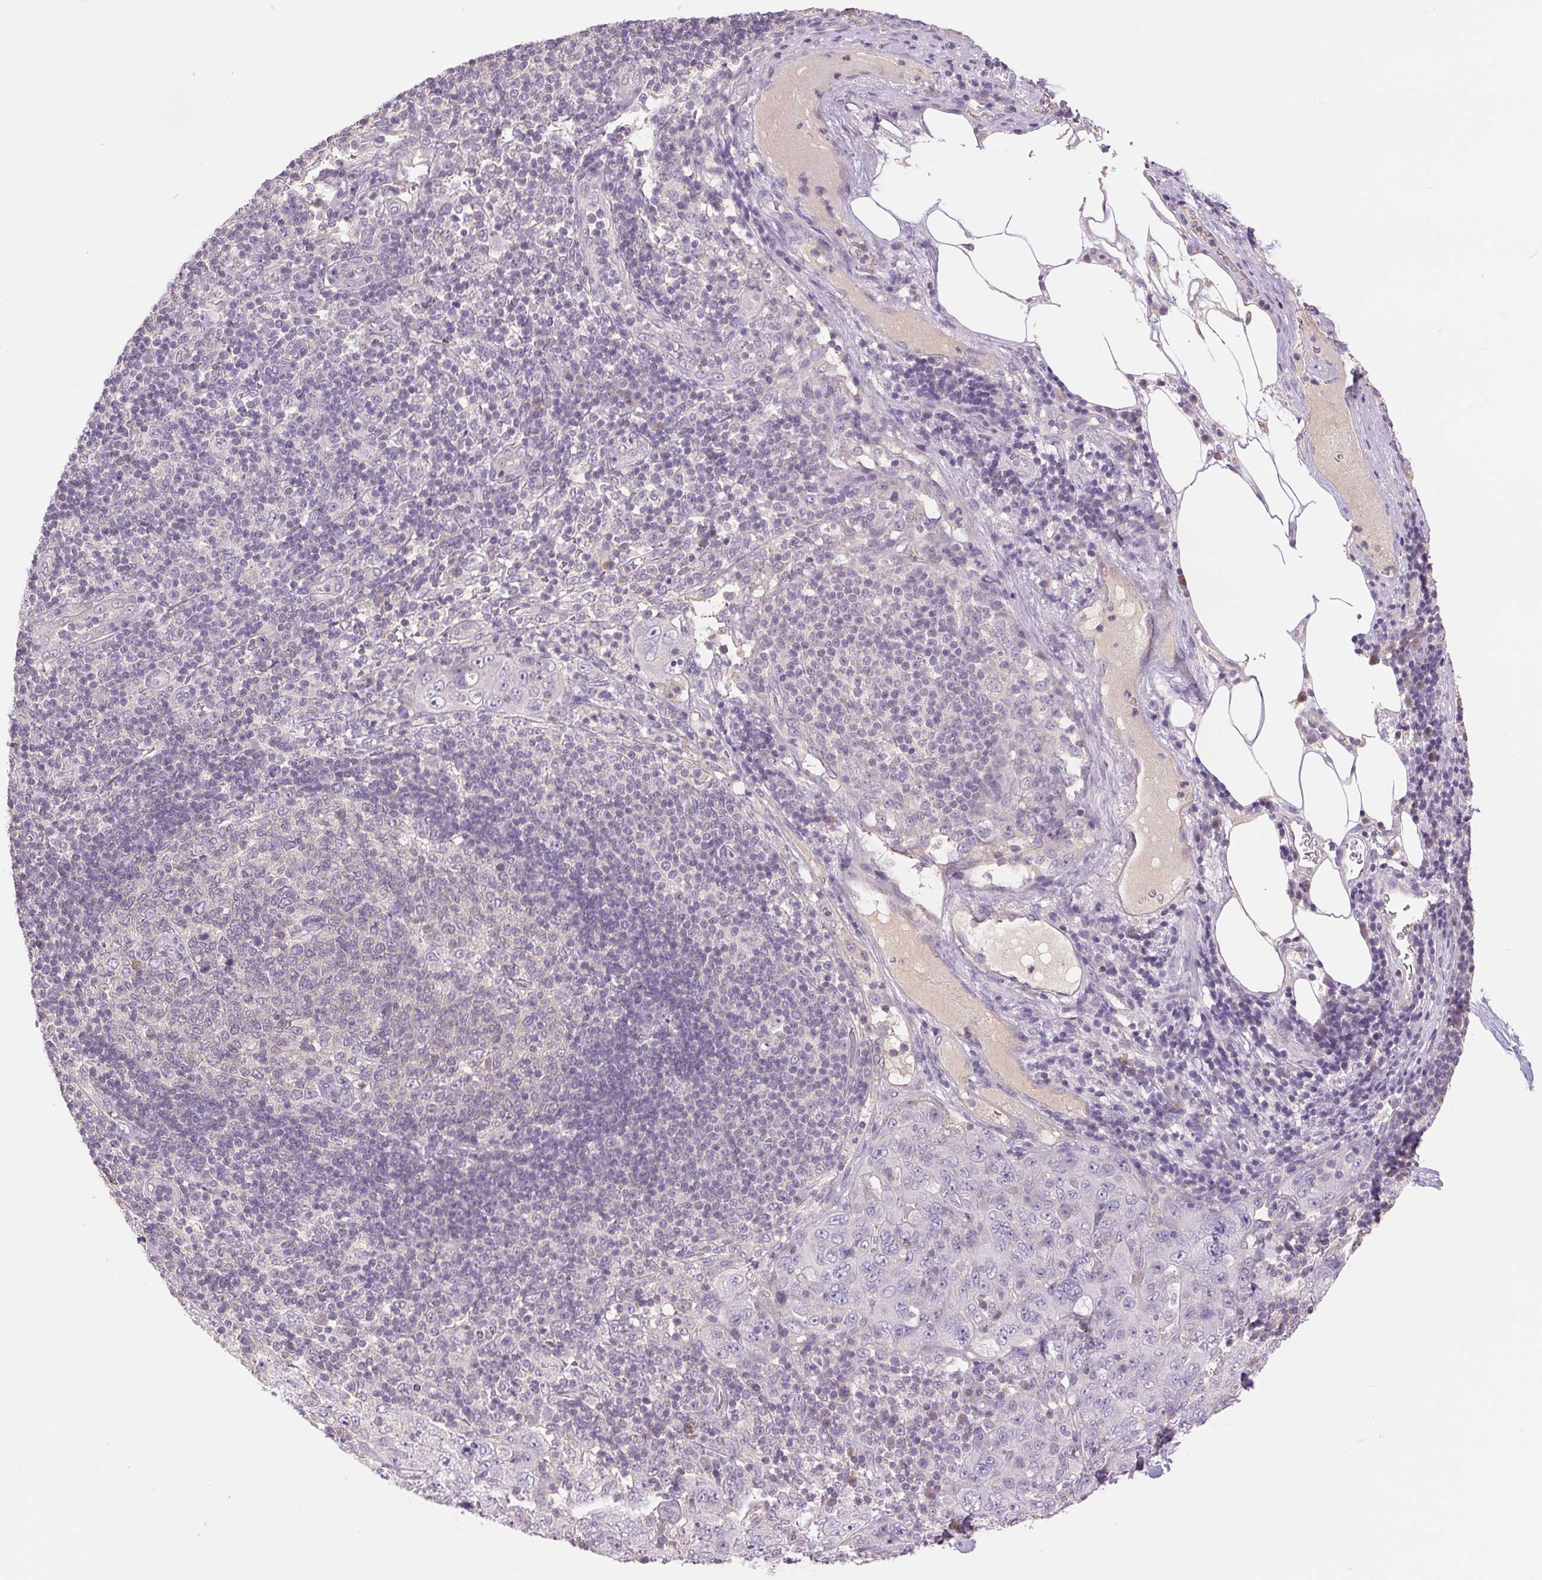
{"staining": {"intensity": "negative", "quantity": "none", "location": "none"}, "tissue": "pancreatic cancer", "cell_type": "Tumor cells", "image_type": "cancer", "snomed": [{"axis": "morphology", "description": "Adenocarcinoma, NOS"}, {"axis": "topography", "description": "Pancreas"}], "caption": "Adenocarcinoma (pancreatic) was stained to show a protein in brown. There is no significant expression in tumor cells.", "gene": "FXYD4", "patient": {"sex": "male", "age": 68}}